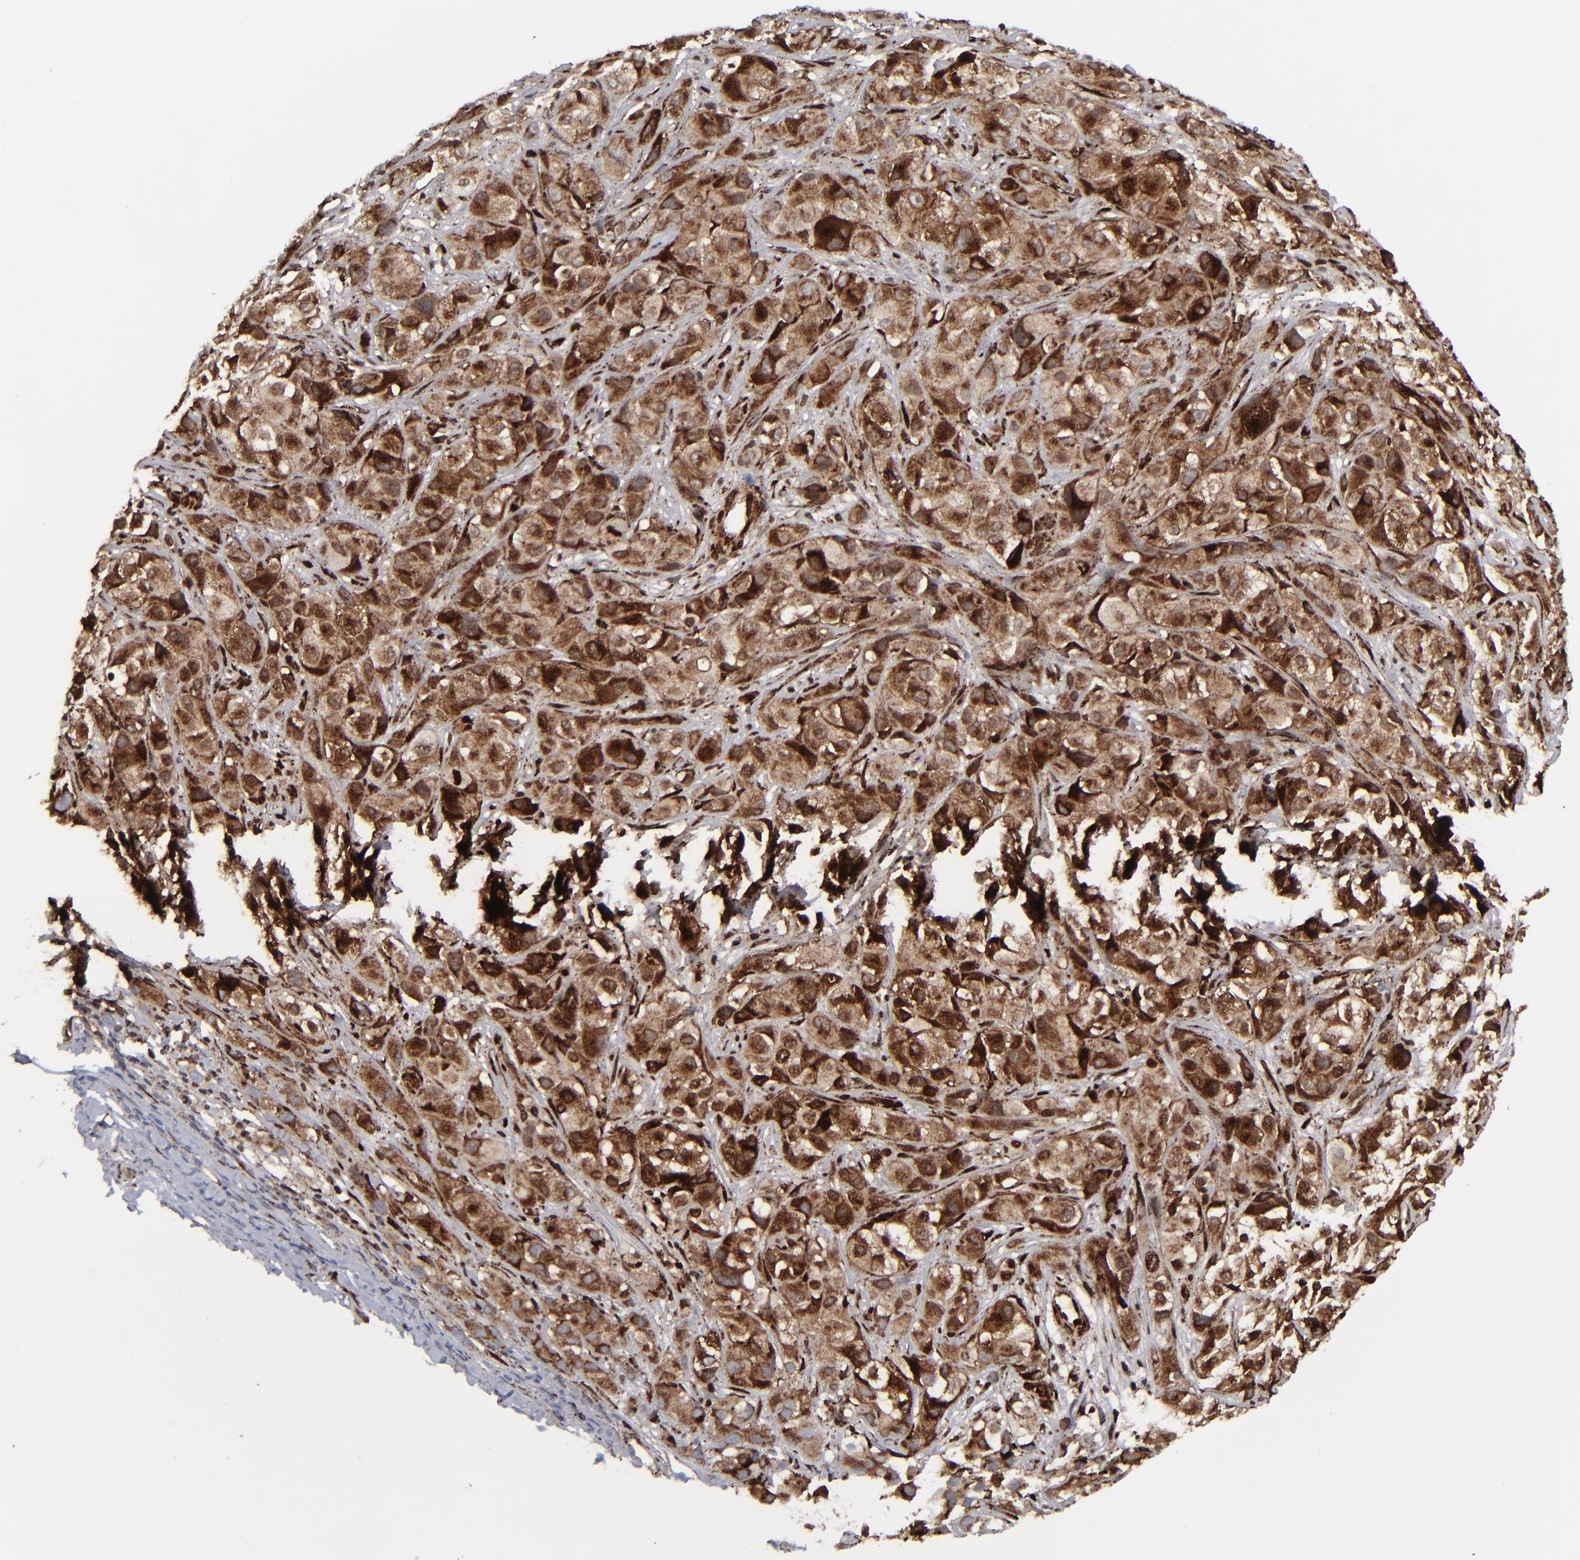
{"staining": {"intensity": "strong", "quantity": ">75%", "location": "cytoplasmic/membranous"}, "tissue": "melanoma", "cell_type": "Tumor cells", "image_type": "cancer", "snomed": [{"axis": "morphology", "description": "Malignant melanoma, NOS"}, {"axis": "topography", "description": "Skin"}], "caption": "Protein expression by immunohistochemistry (IHC) displays strong cytoplasmic/membranous staining in about >75% of tumor cells in malignant melanoma.", "gene": "SPARC", "patient": {"sex": "male", "age": 56}}